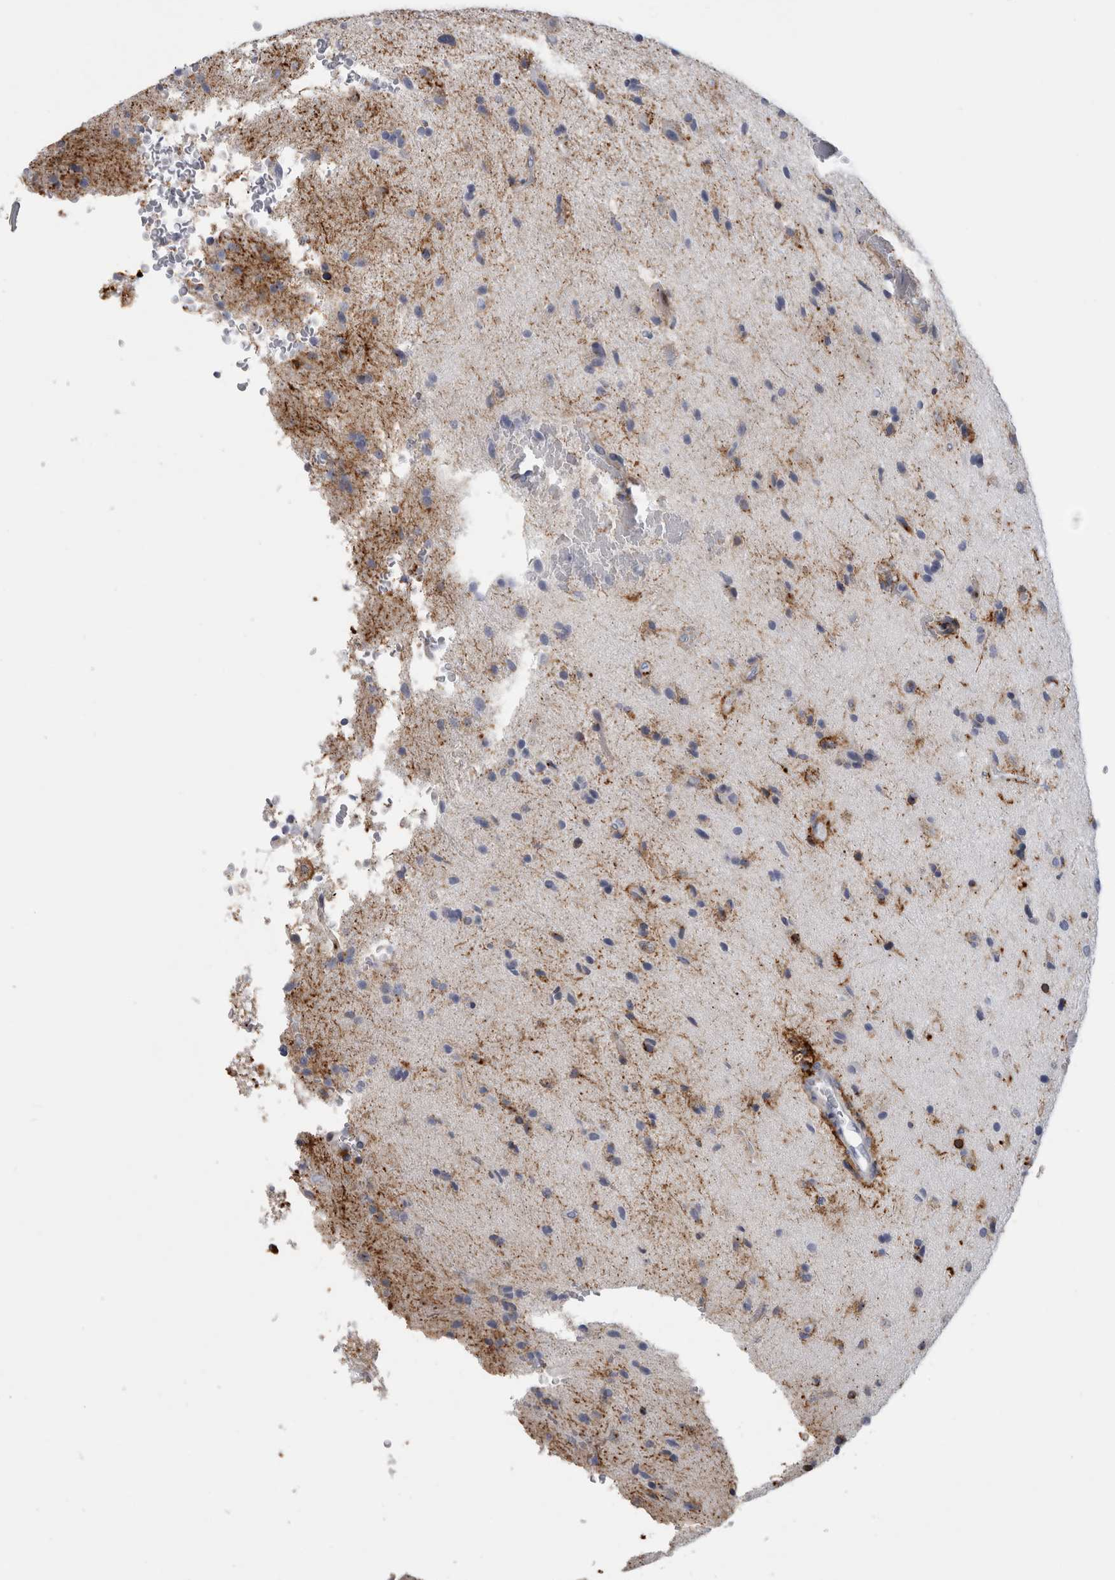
{"staining": {"intensity": "negative", "quantity": "none", "location": "none"}, "tissue": "glioma", "cell_type": "Tumor cells", "image_type": "cancer", "snomed": [{"axis": "morphology", "description": "Glioma, malignant, High grade"}, {"axis": "topography", "description": "Brain"}], "caption": "Tumor cells show no significant expression in malignant glioma (high-grade).", "gene": "DNAJC24", "patient": {"sex": "male", "age": 72}}